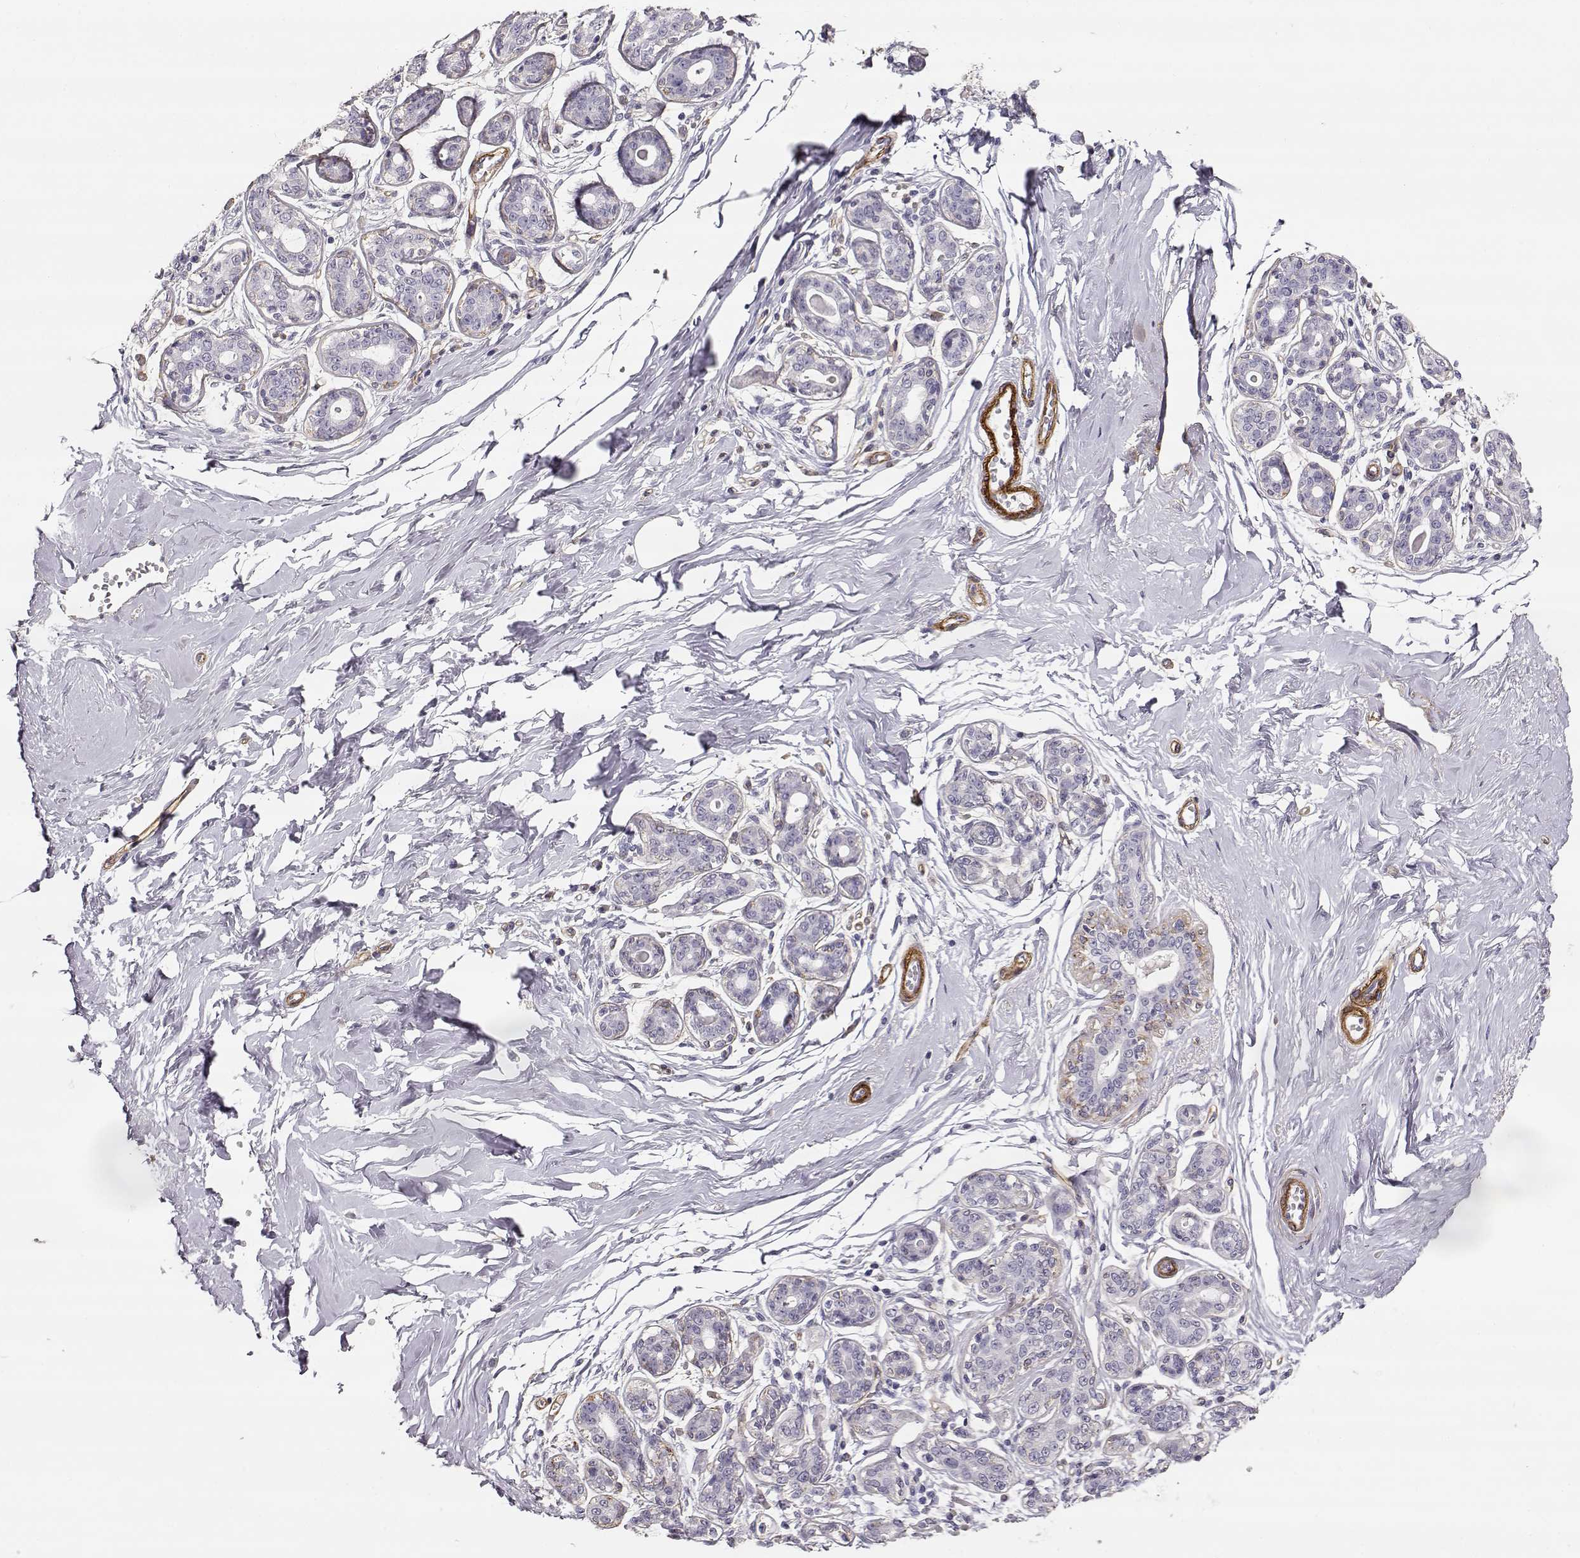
{"staining": {"intensity": "negative", "quantity": "none", "location": "none"}, "tissue": "breast", "cell_type": "Adipocytes", "image_type": "normal", "snomed": [{"axis": "morphology", "description": "Normal tissue, NOS"}, {"axis": "topography", "description": "Skin"}, {"axis": "topography", "description": "Breast"}], "caption": "Immunohistochemistry histopathology image of normal breast stained for a protein (brown), which shows no positivity in adipocytes.", "gene": "LAMC1", "patient": {"sex": "female", "age": 43}}